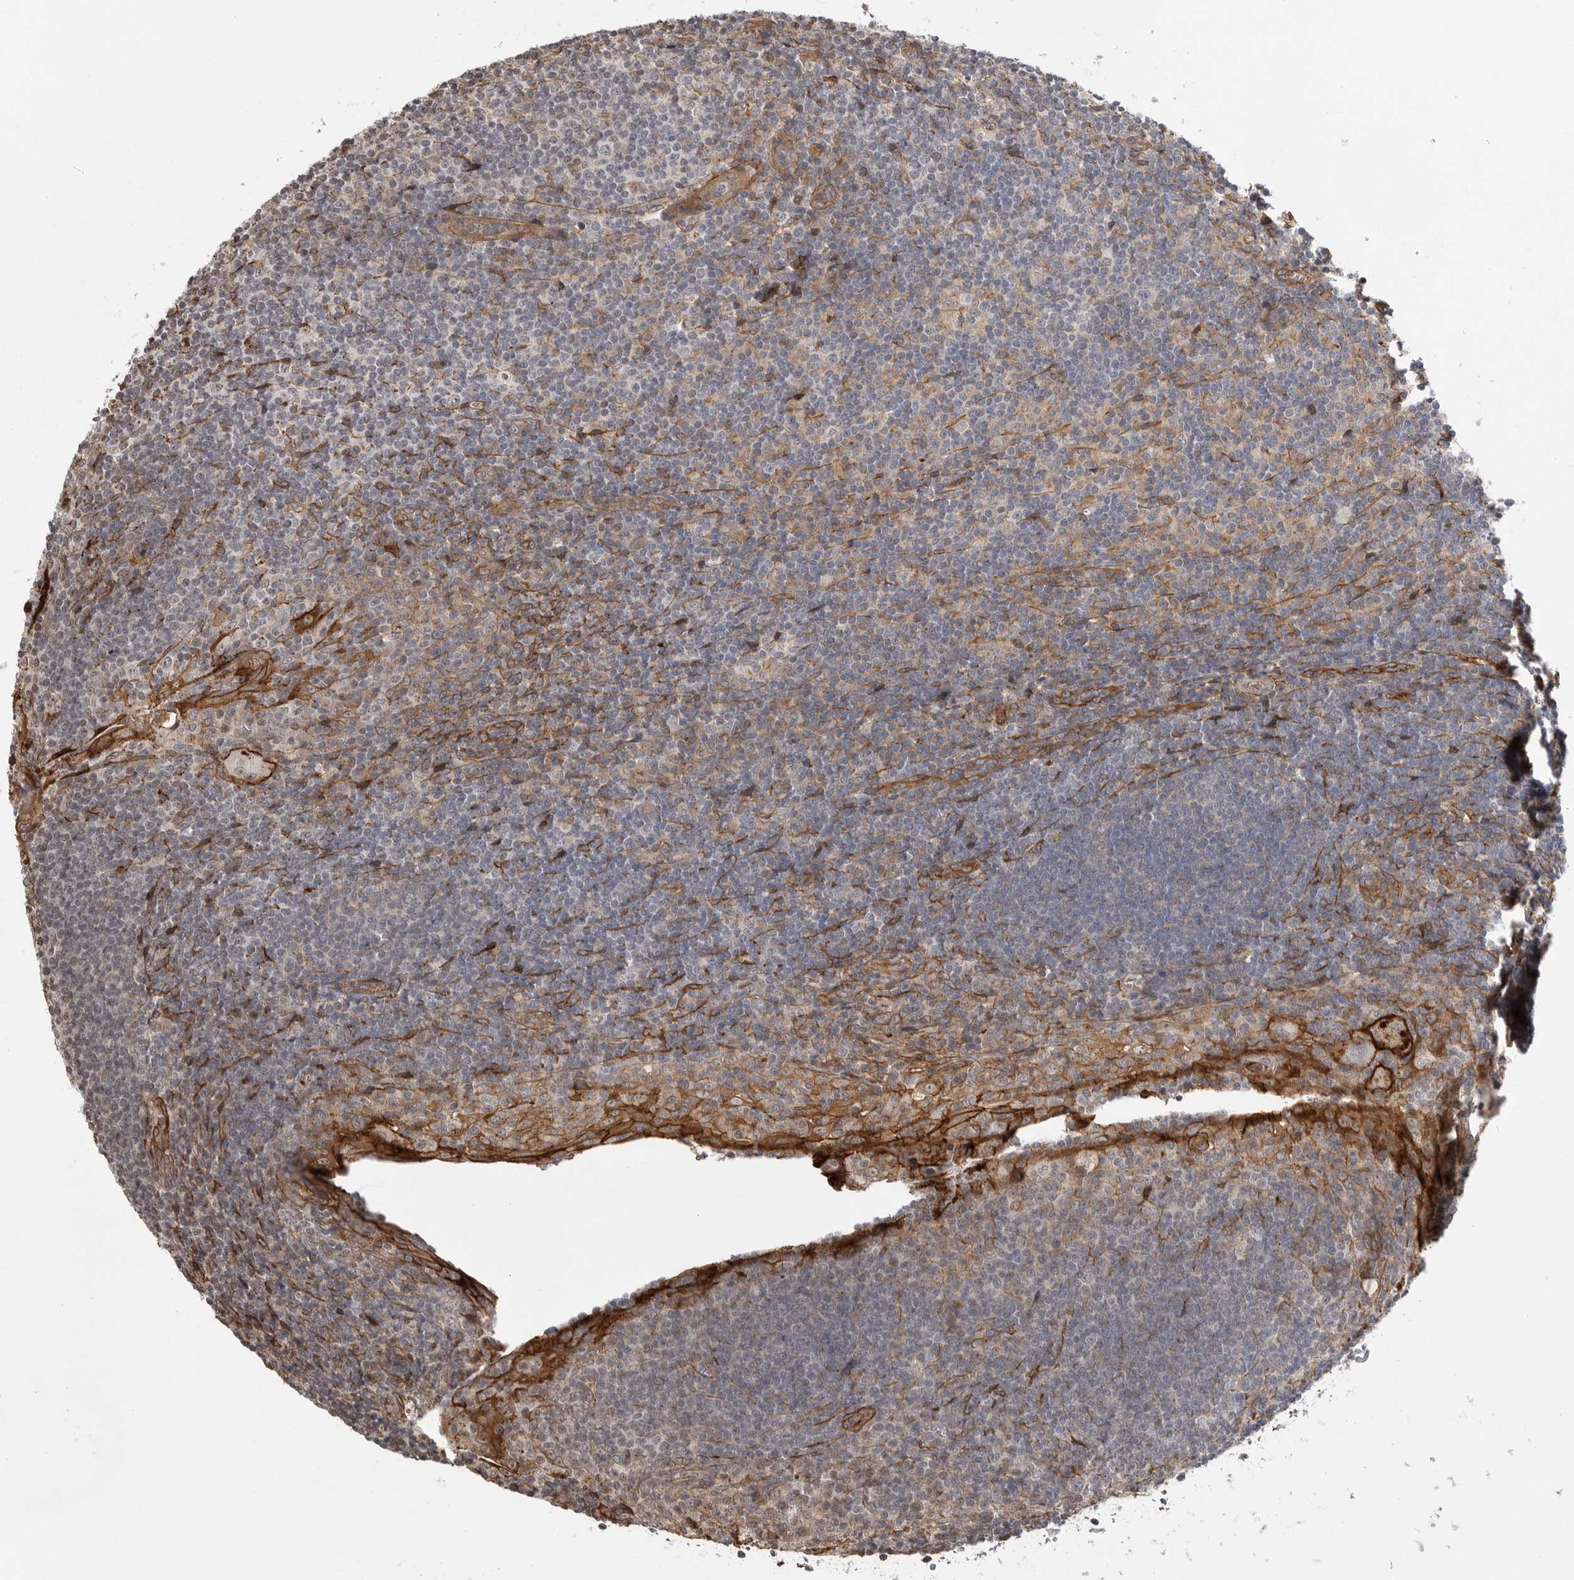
{"staining": {"intensity": "negative", "quantity": "none", "location": "none"}, "tissue": "tonsil", "cell_type": "Germinal center cells", "image_type": "normal", "snomed": [{"axis": "morphology", "description": "Normal tissue, NOS"}, {"axis": "topography", "description": "Tonsil"}], "caption": "Tonsil stained for a protein using immunohistochemistry demonstrates no staining germinal center cells.", "gene": "NECTIN1", "patient": {"sex": "male", "age": 37}}